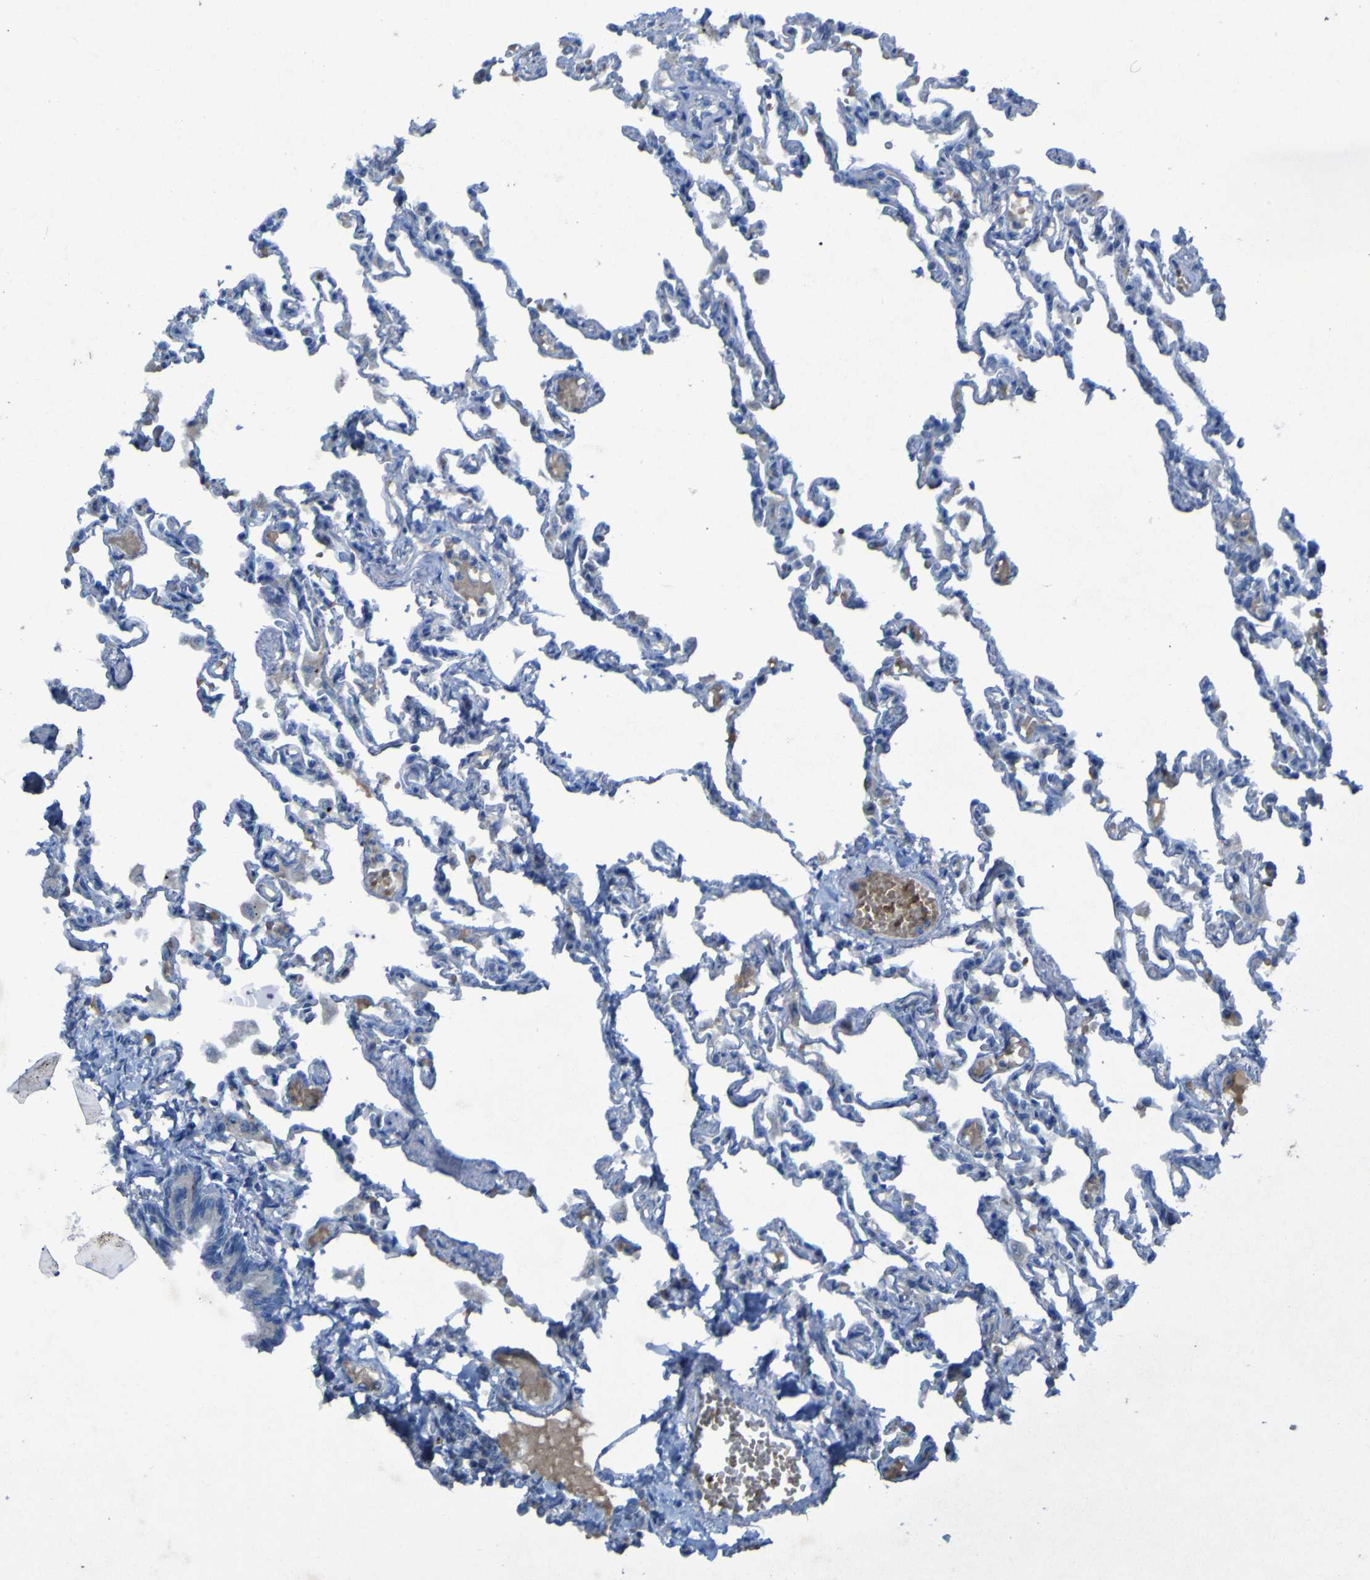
{"staining": {"intensity": "negative", "quantity": "none", "location": "none"}, "tissue": "lung", "cell_type": "Alveolar cells", "image_type": "normal", "snomed": [{"axis": "morphology", "description": "Normal tissue, NOS"}, {"axis": "topography", "description": "Lung"}], "caption": "An image of lung stained for a protein displays no brown staining in alveolar cells. (DAB (3,3'-diaminobenzidine) immunohistochemistry visualized using brightfield microscopy, high magnification).", "gene": "SGK2", "patient": {"sex": "male", "age": 21}}